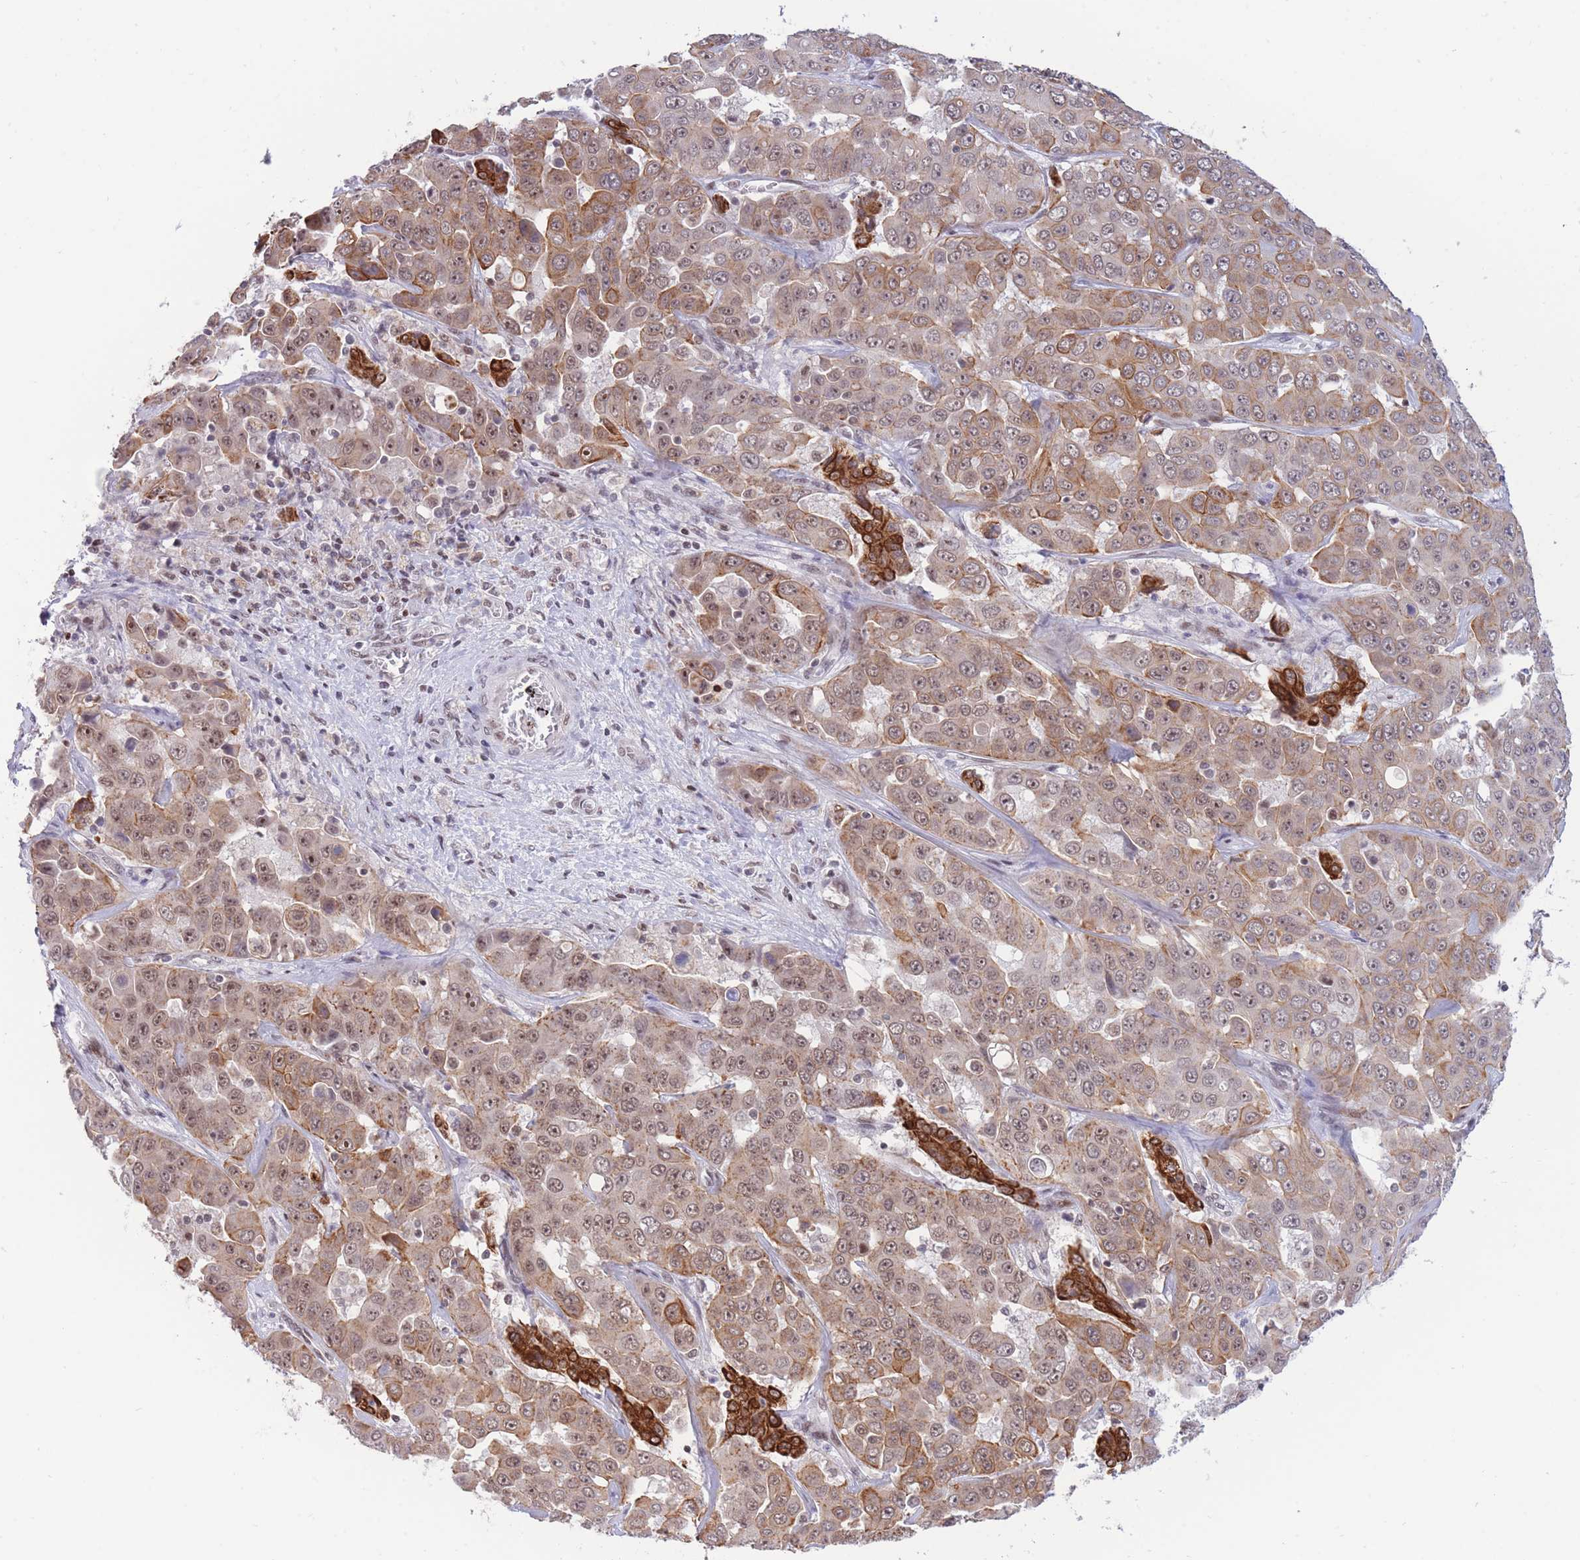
{"staining": {"intensity": "moderate", "quantity": "25%-75%", "location": "cytoplasmic/membranous,nuclear"}, "tissue": "liver cancer", "cell_type": "Tumor cells", "image_type": "cancer", "snomed": [{"axis": "morphology", "description": "Cholangiocarcinoma"}, {"axis": "topography", "description": "Liver"}], "caption": "Human liver cancer (cholangiocarcinoma) stained with a protein marker reveals moderate staining in tumor cells.", "gene": "TARBP2", "patient": {"sex": "female", "age": 52}}